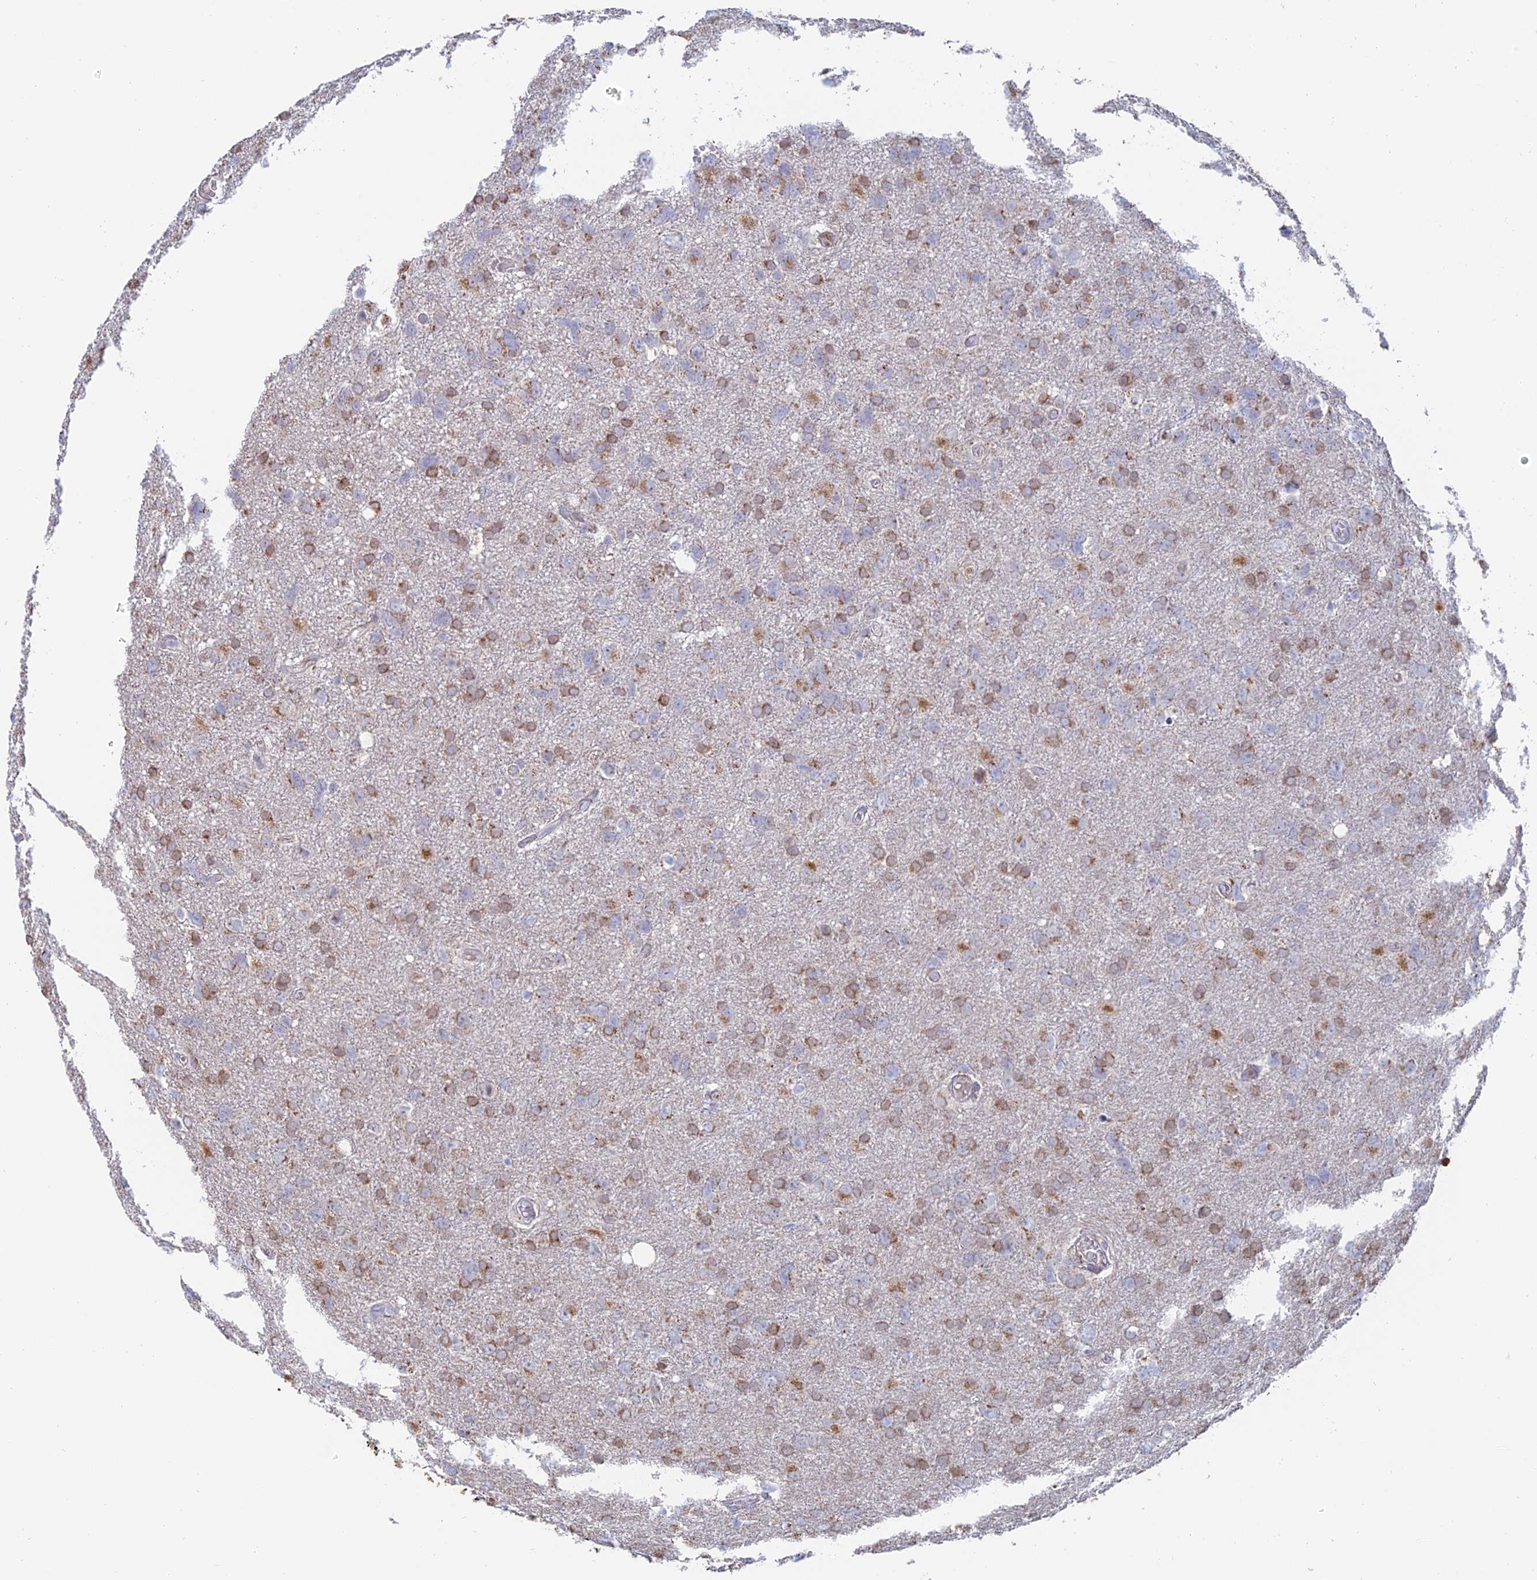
{"staining": {"intensity": "moderate", "quantity": ">75%", "location": "cytoplasmic/membranous"}, "tissue": "glioma", "cell_type": "Tumor cells", "image_type": "cancer", "snomed": [{"axis": "morphology", "description": "Glioma, malignant, High grade"}, {"axis": "topography", "description": "Brain"}], "caption": "Tumor cells show medium levels of moderate cytoplasmic/membranous expression in approximately >75% of cells in human malignant high-grade glioma.", "gene": "HS2ST1", "patient": {"sex": "male", "age": 61}}